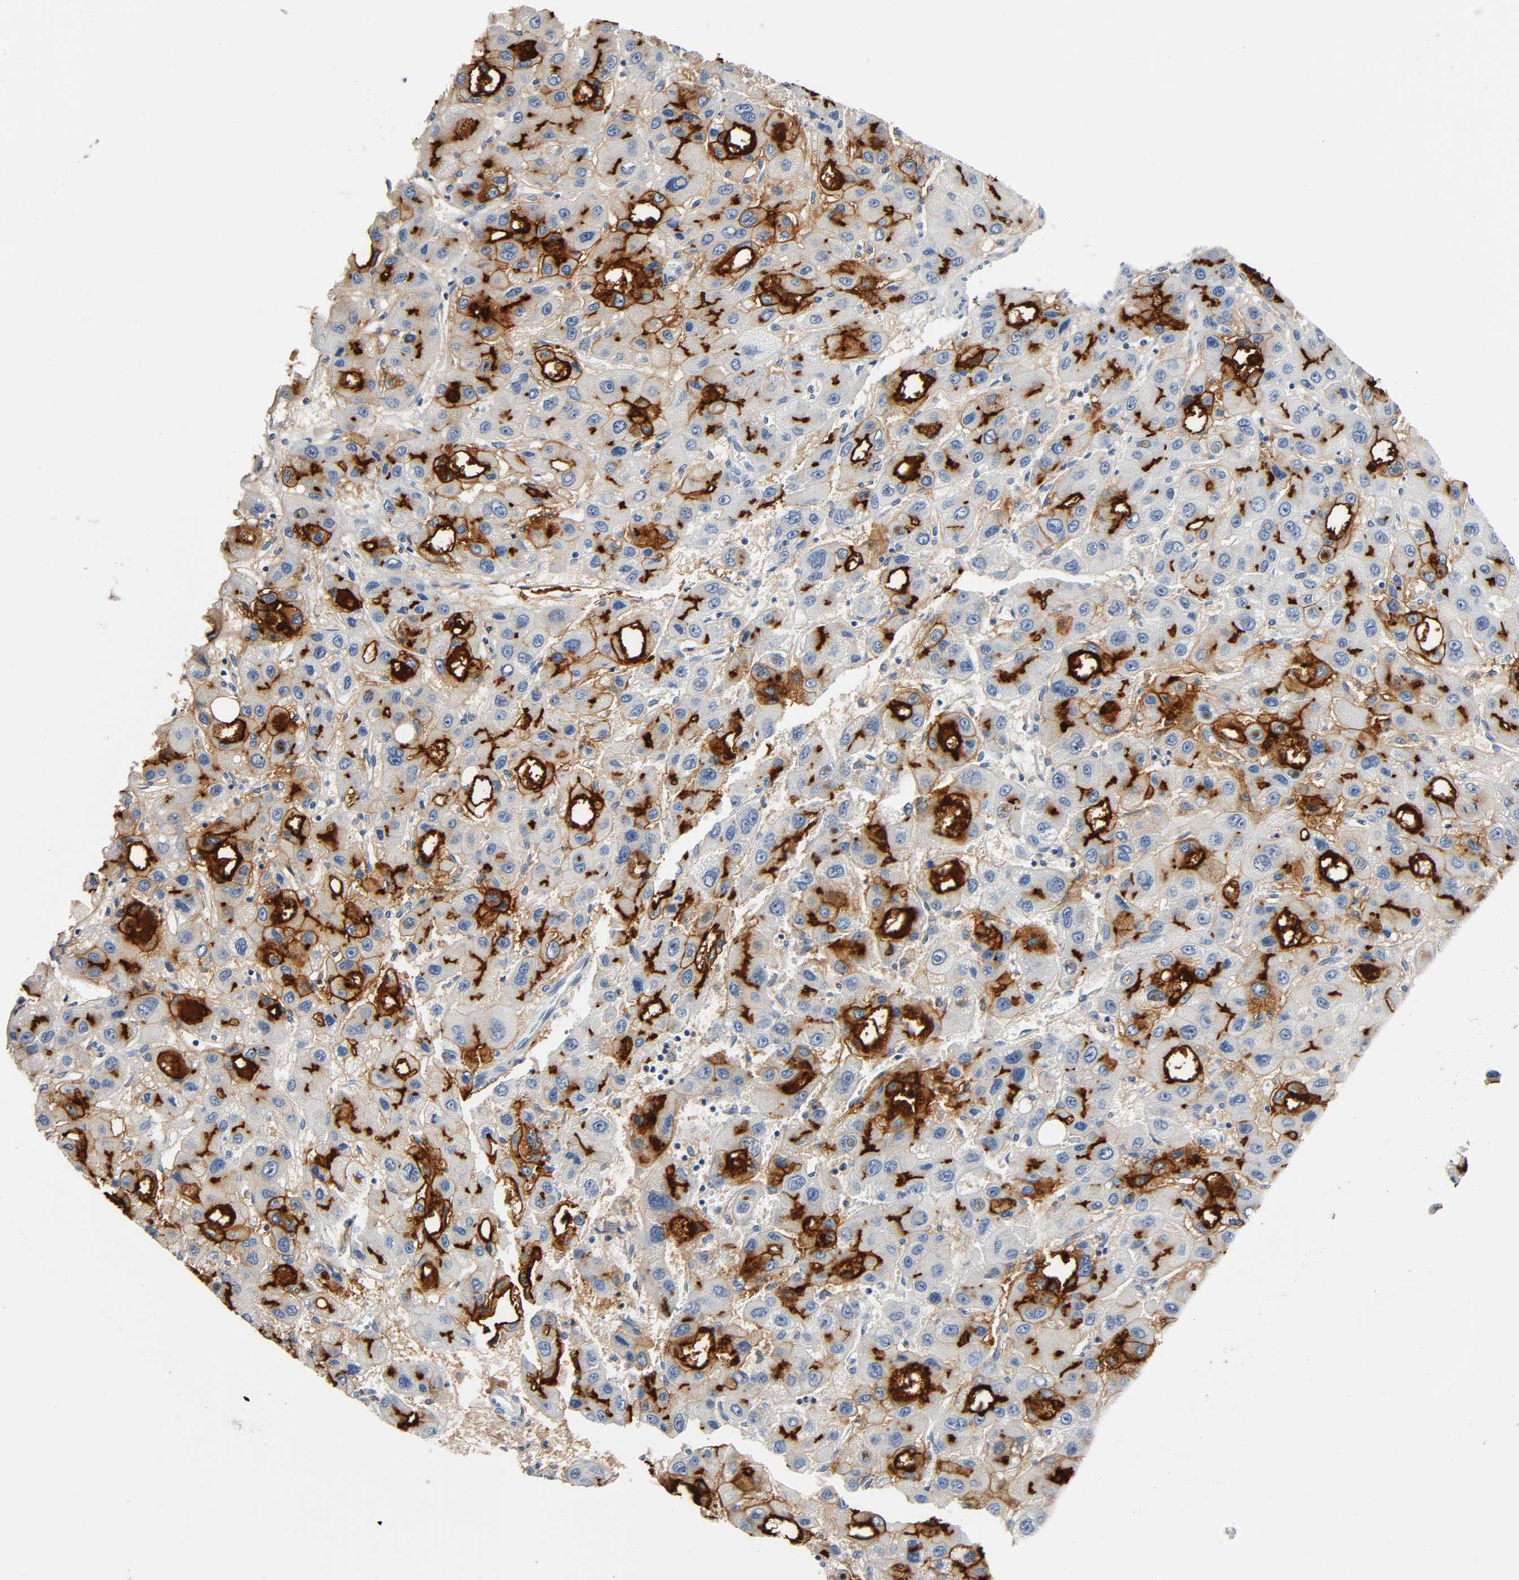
{"staining": {"intensity": "strong", "quantity": ">75%", "location": "cytoplasmic/membranous"}, "tissue": "liver cancer", "cell_type": "Tumor cells", "image_type": "cancer", "snomed": [{"axis": "morphology", "description": "Carcinoma, Hepatocellular, NOS"}, {"axis": "topography", "description": "Liver"}], "caption": "Tumor cells display high levels of strong cytoplasmic/membranous staining in about >75% of cells in human liver cancer (hepatocellular carcinoma). The protein of interest is shown in brown color, while the nuclei are stained blue.", "gene": "ANPEP", "patient": {"sex": "male", "age": 55}}